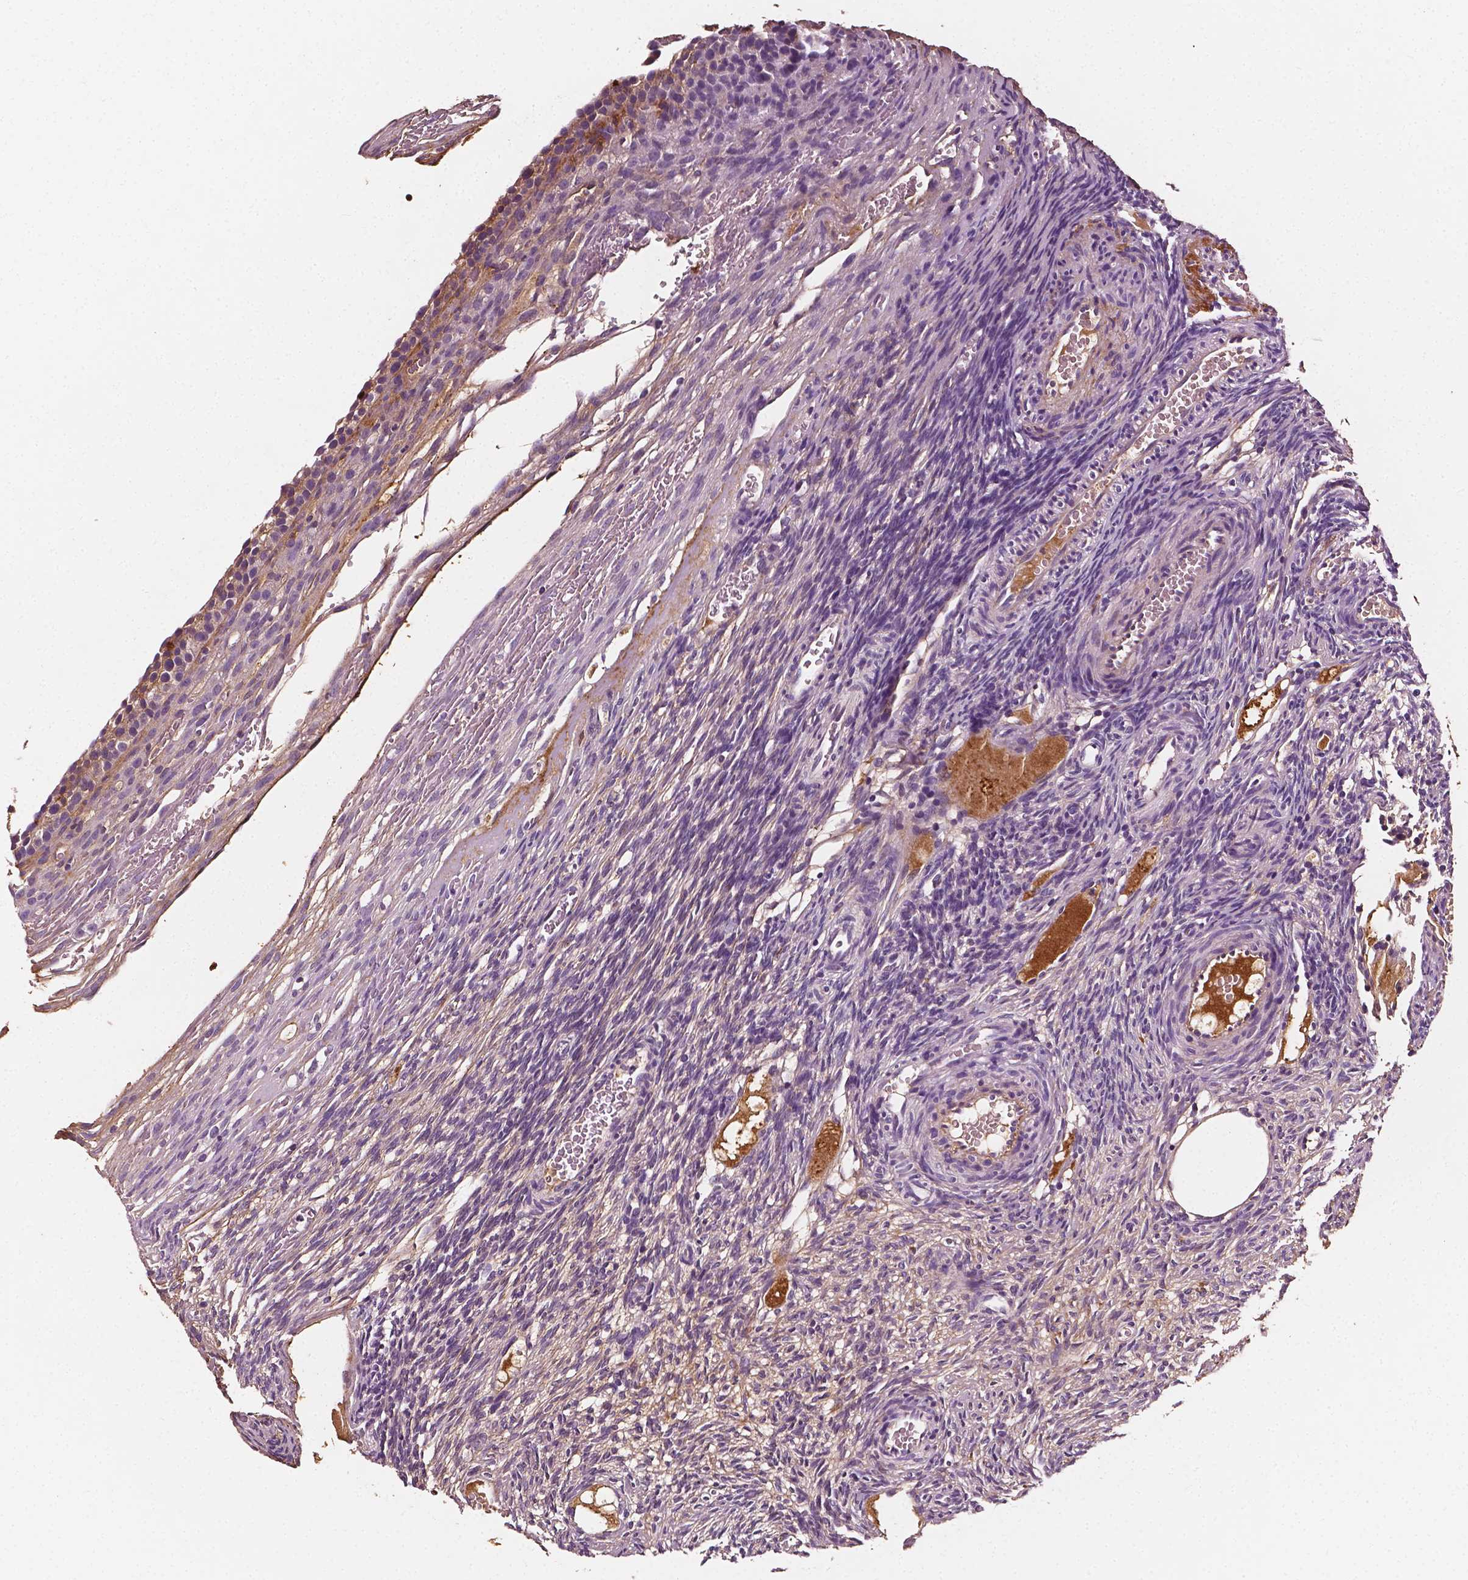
{"staining": {"intensity": "weak", "quantity": "<25%", "location": "cytoplasmic/membranous"}, "tissue": "ovary", "cell_type": "Ovarian stroma cells", "image_type": "normal", "snomed": [{"axis": "morphology", "description": "Normal tissue, NOS"}, {"axis": "topography", "description": "Ovary"}], "caption": "Ovary stained for a protein using immunohistochemistry (IHC) displays no positivity ovarian stroma cells.", "gene": "FBLN1", "patient": {"sex": "female", "age": 34}}